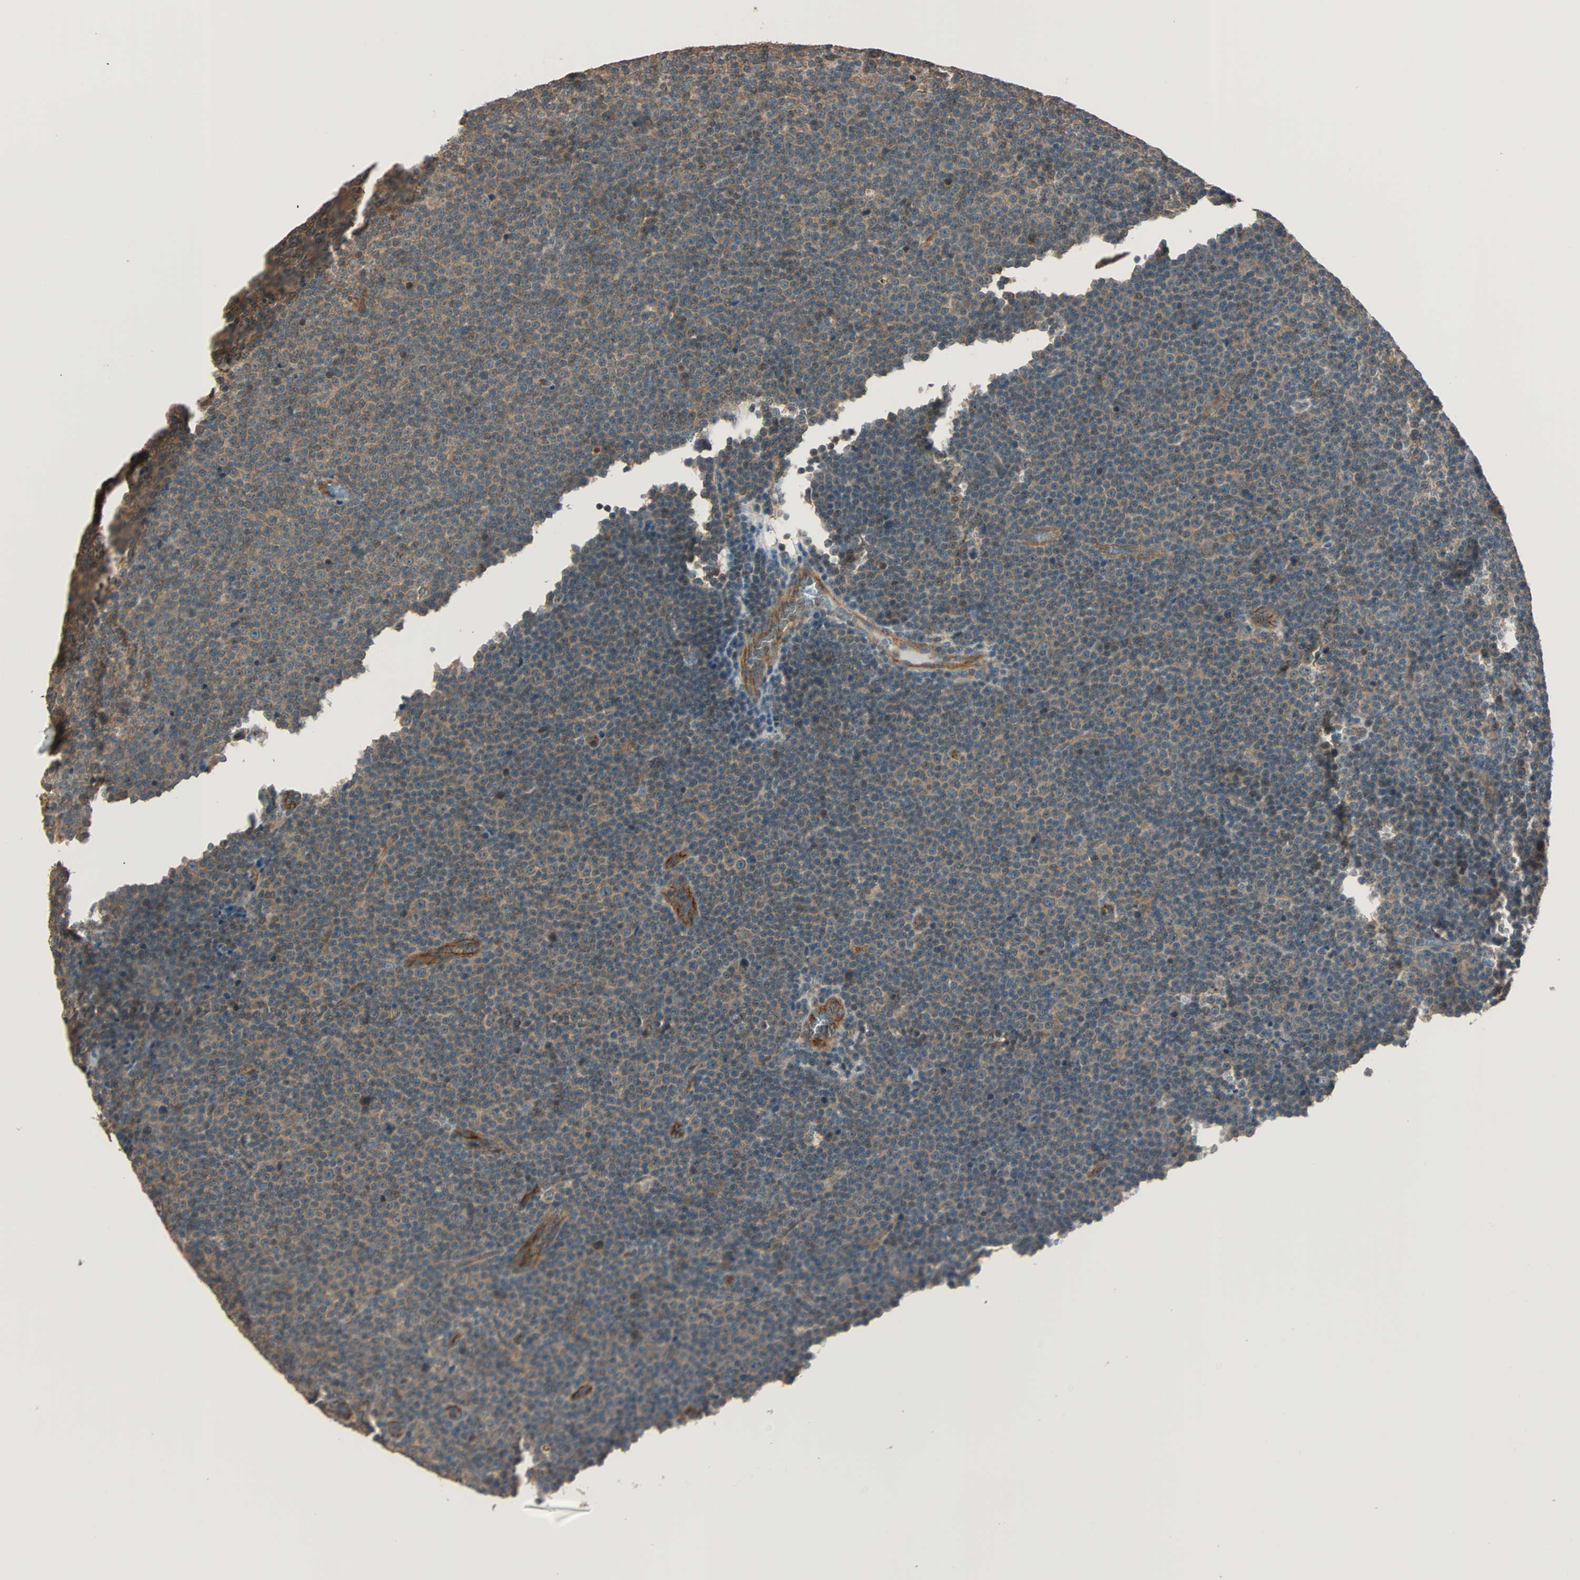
{"staining": {"intensity": "moderate", "quantity": ">75%", "location": "cytoplasmic/membranous"}, "tissue": "lymphoma", "cell_type": "Tumor cells", "image_type": "cancer", "snomed": [{"axis": "morphology", "description": "Malignant lymphoma, non-Hodgkin's type, Low grade"}, {"axis": "topography", "description": "Lymph node"}], "caption": "Tumor cells display medium levels of moderate cytoplasmic/membranous expression in approximately >75% of cells in malignant lymphoma, non-Hodgkin's type (low-grade).", "gene": "MAP3K21", "patient": {"sex": "female", "age": 67}}